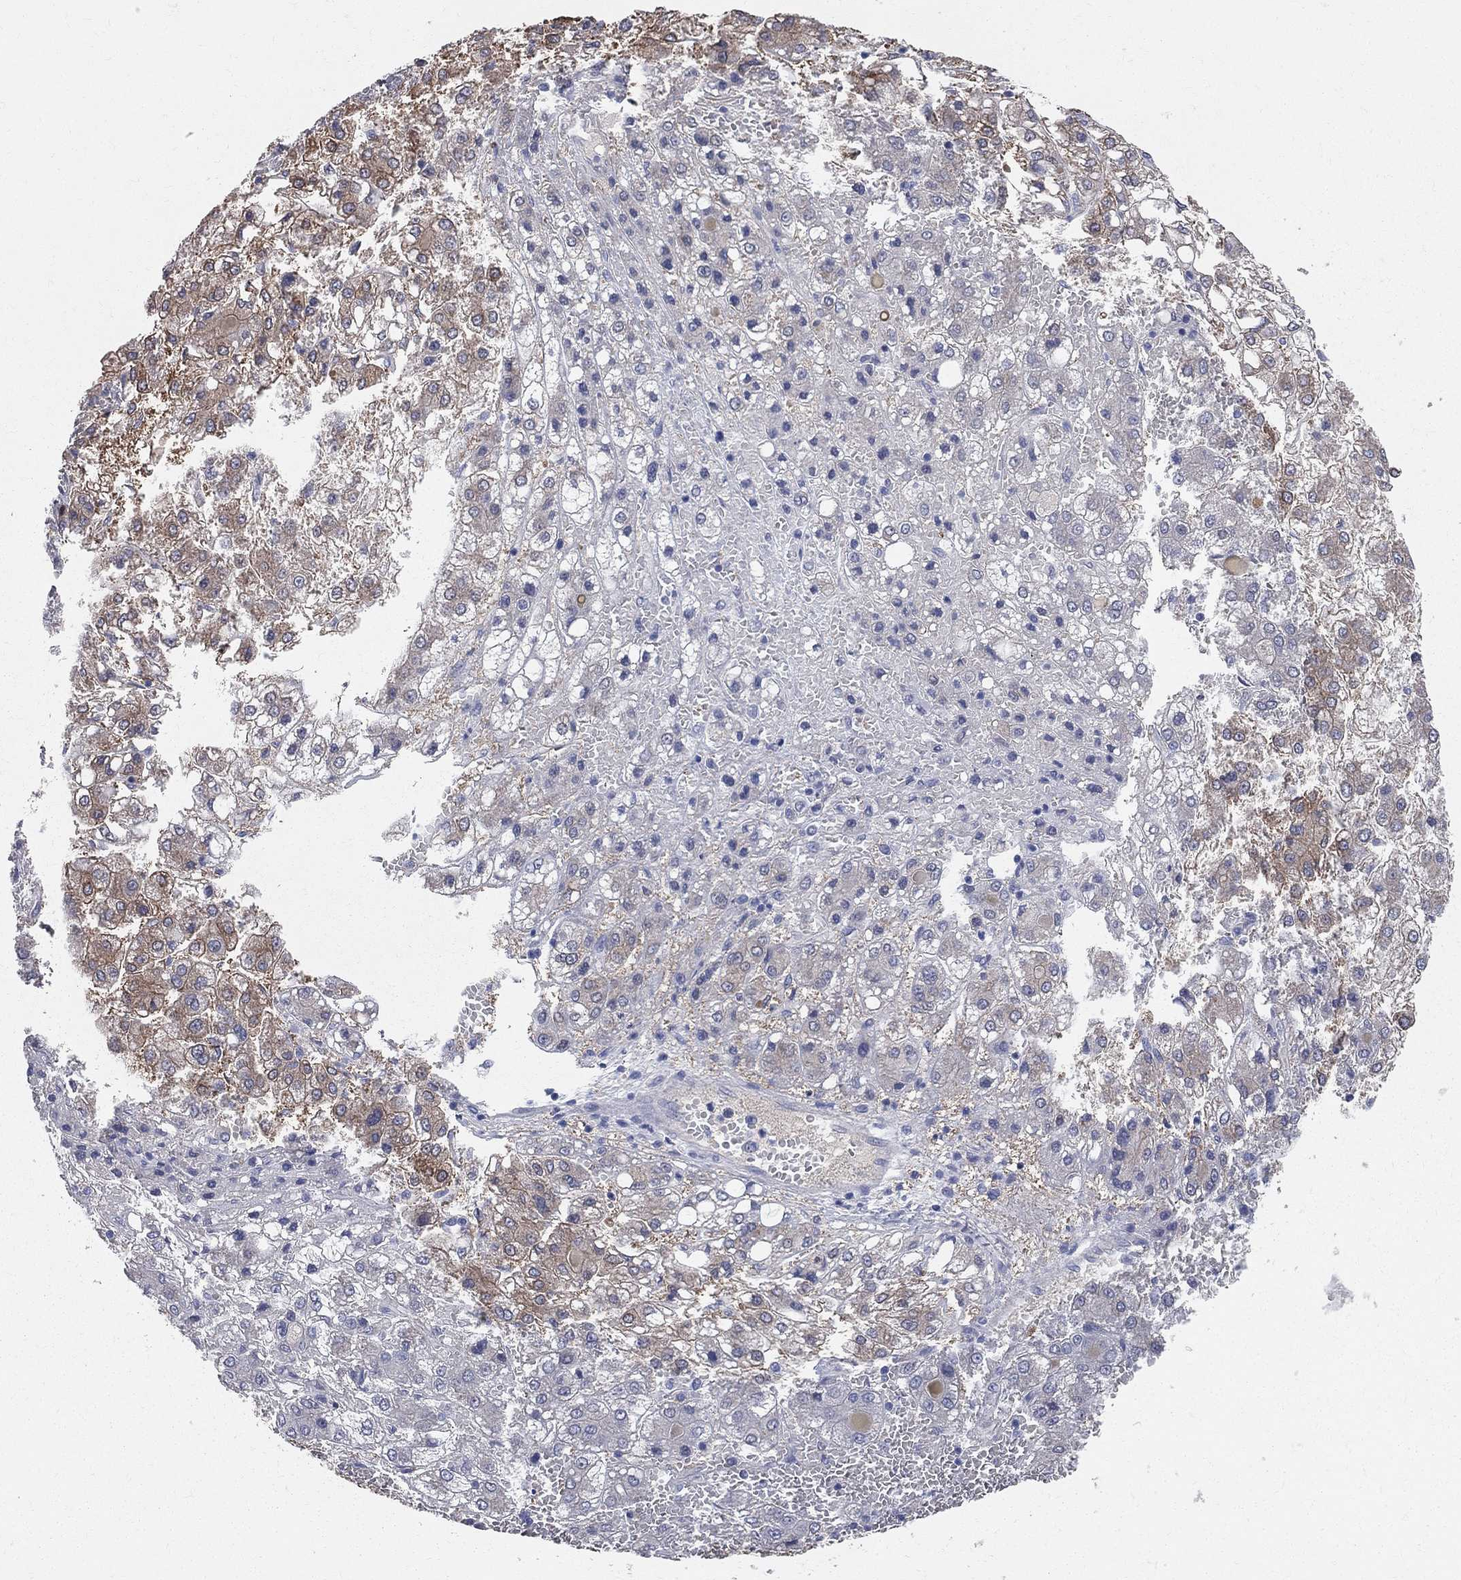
{"staining": {"intensity": "moderate", "quantity": "25%-75%", "location": "cytoplasmic/membranous"}, "tissue": "liver cancer", "cell_type": "Tumor cells", "image_type": "cancer", "snomed": [{"axis": "morphology", "description": "Carcinoma, Hepatocellular, NOS"}, {"axis": "topography", "description": "Liver"}], "caption": "DAB immunohistochemical staining of liver cancer demonstrates moderate cytoplasmic/membranous protein staining in about 25%-75% of tumor cells.", "gene": "AOX1", "patient": {"sex": "male", "age": 73}}